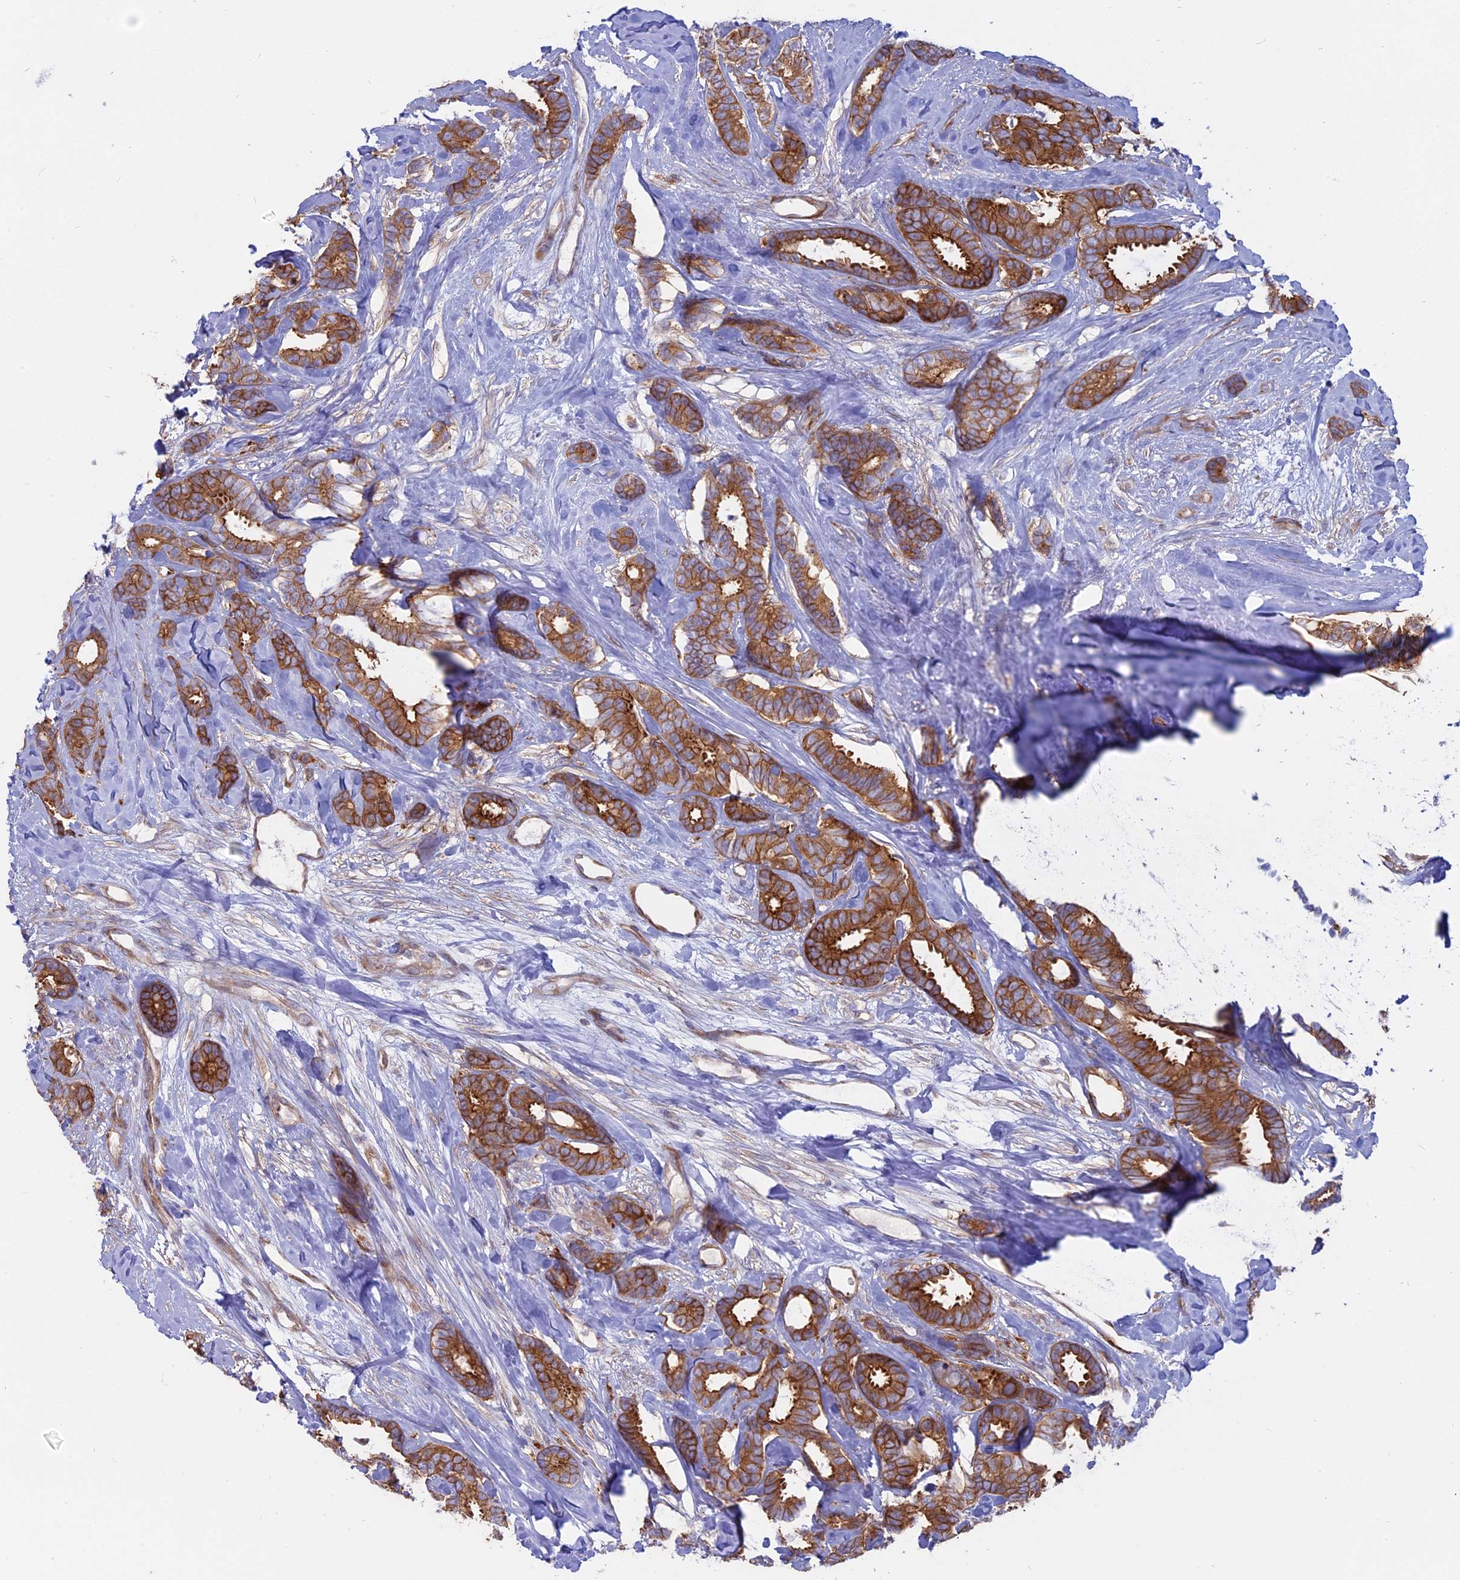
{"staining": {"intensity": "strong", "quantity": ">75%", "location": "cytoplasmic/membranous"}, "tissue": "breast cancer", "cell_type": "Tumor cells", "image_type": "cancer", "snomed": [{"axis": "morphology", "description": "Duct carcinoma"}, {"axis": "topography", "description": "Breast"}], "caption": "Protein expression analysis of infiltrating ductal carcinoma (breast) demonstrates strong cytoplasmic/membranous staining in approximately >75% of tumor cells.", "gene": "MYO5B", "patient": {"sex": "female", "age": 87}}